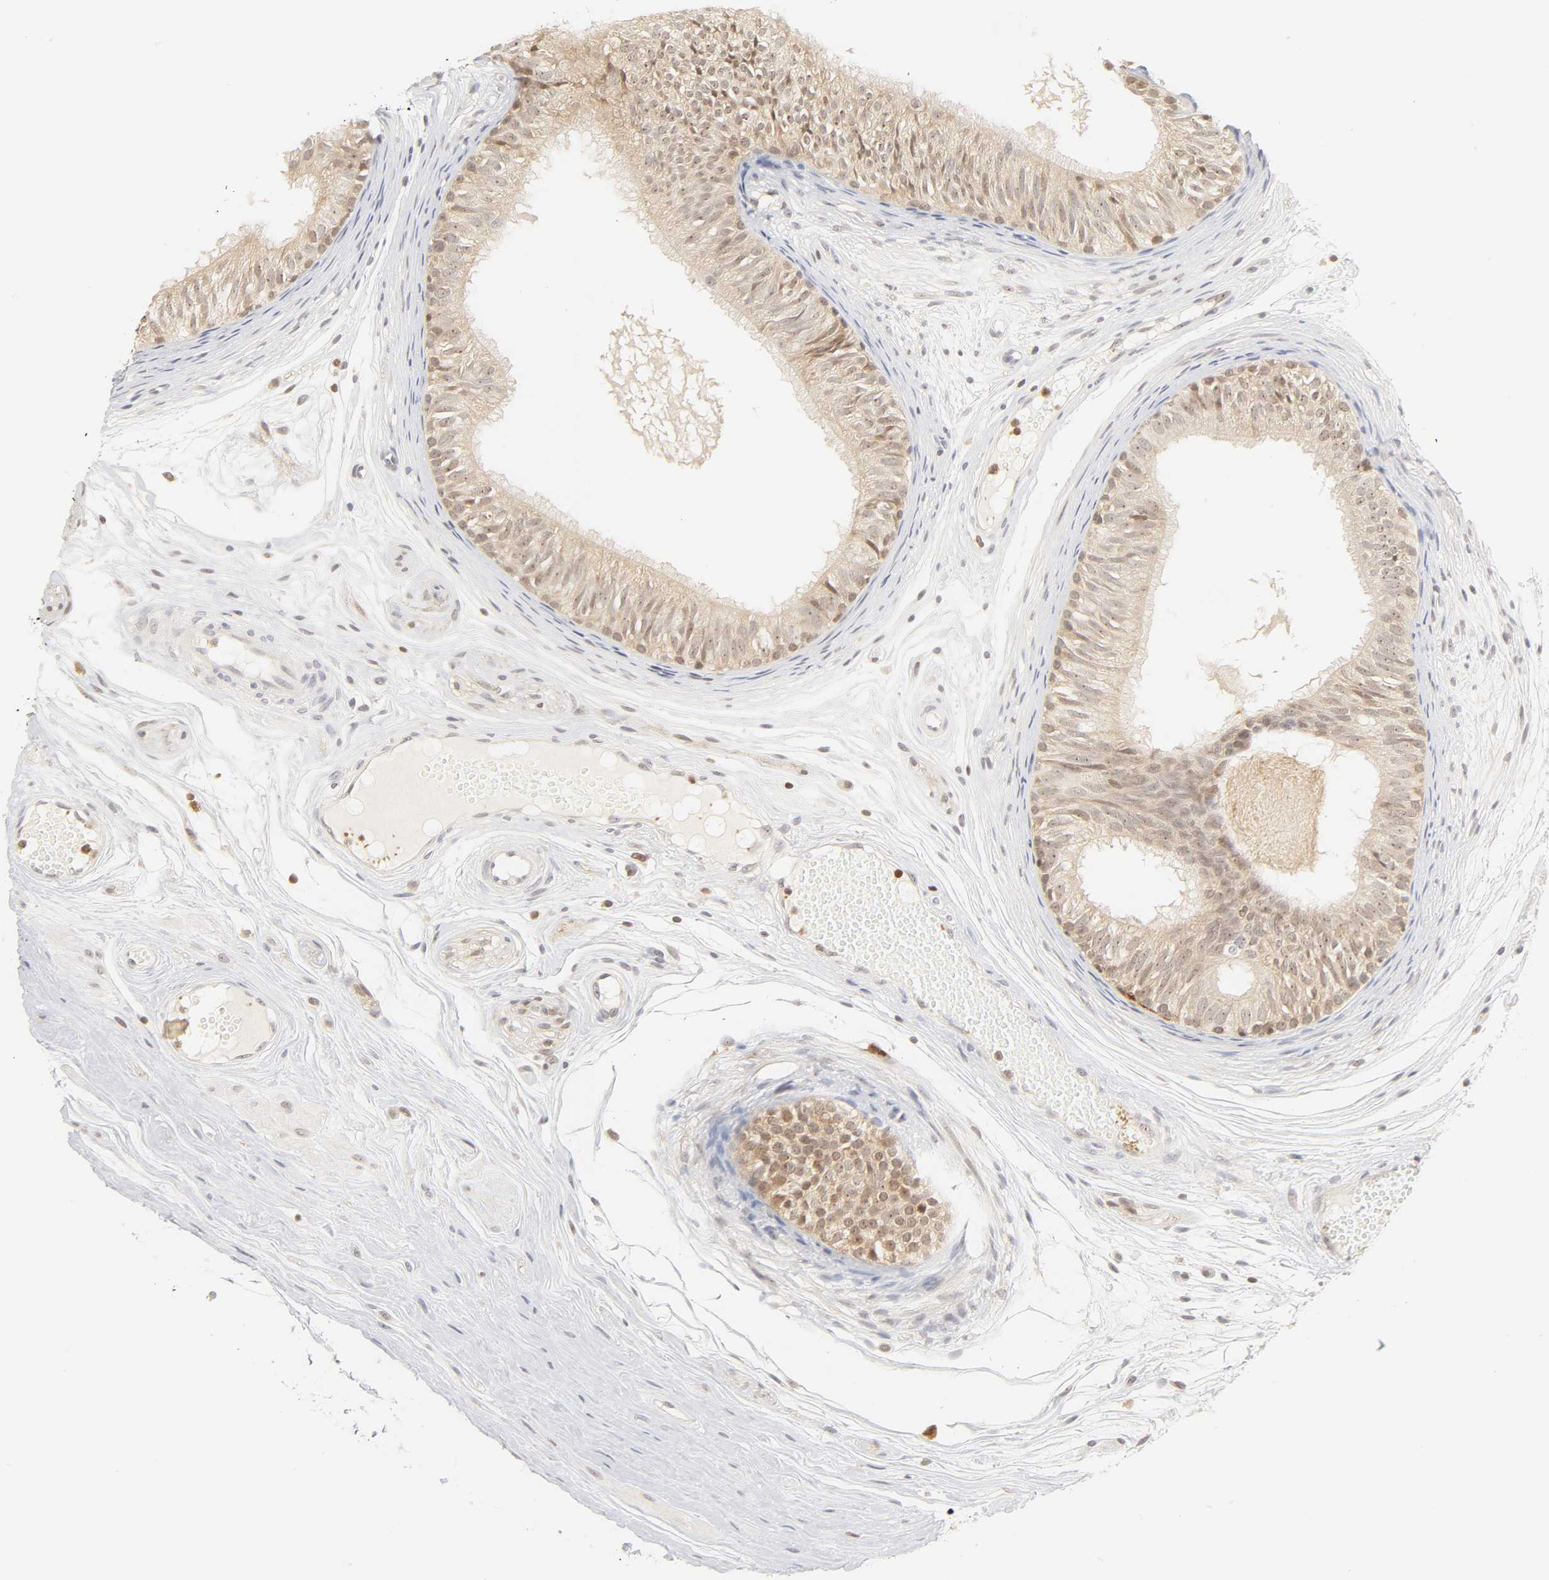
{"staining": {"intensity": "moderate", "quantity": ">75%", "location": "cytoplasmic/membranous"}, "tissue": "epididymis", "cell_type": "Glandular cells", "image_type": "normal", "snomed": [{"axis": "morphology", "description": "Normal tissue, NOS"}, {"axis": "morphology", "description": "Atrophy, NOS"}, {"axis": "topography", "description": "Testis"}, {"axis": "topography", "description": "Epididymis"}], "caption": "Brown immunohistochemical staining in benign human epididymis reveals moderate cytoplasmic/membranous positivity in approximately >75% of glandular cells. The protein of interest is shown in brown color, while the nuclei are stained blue.", "gene": "KIF2A", "patient": {"sex": "male", "age": 18}}